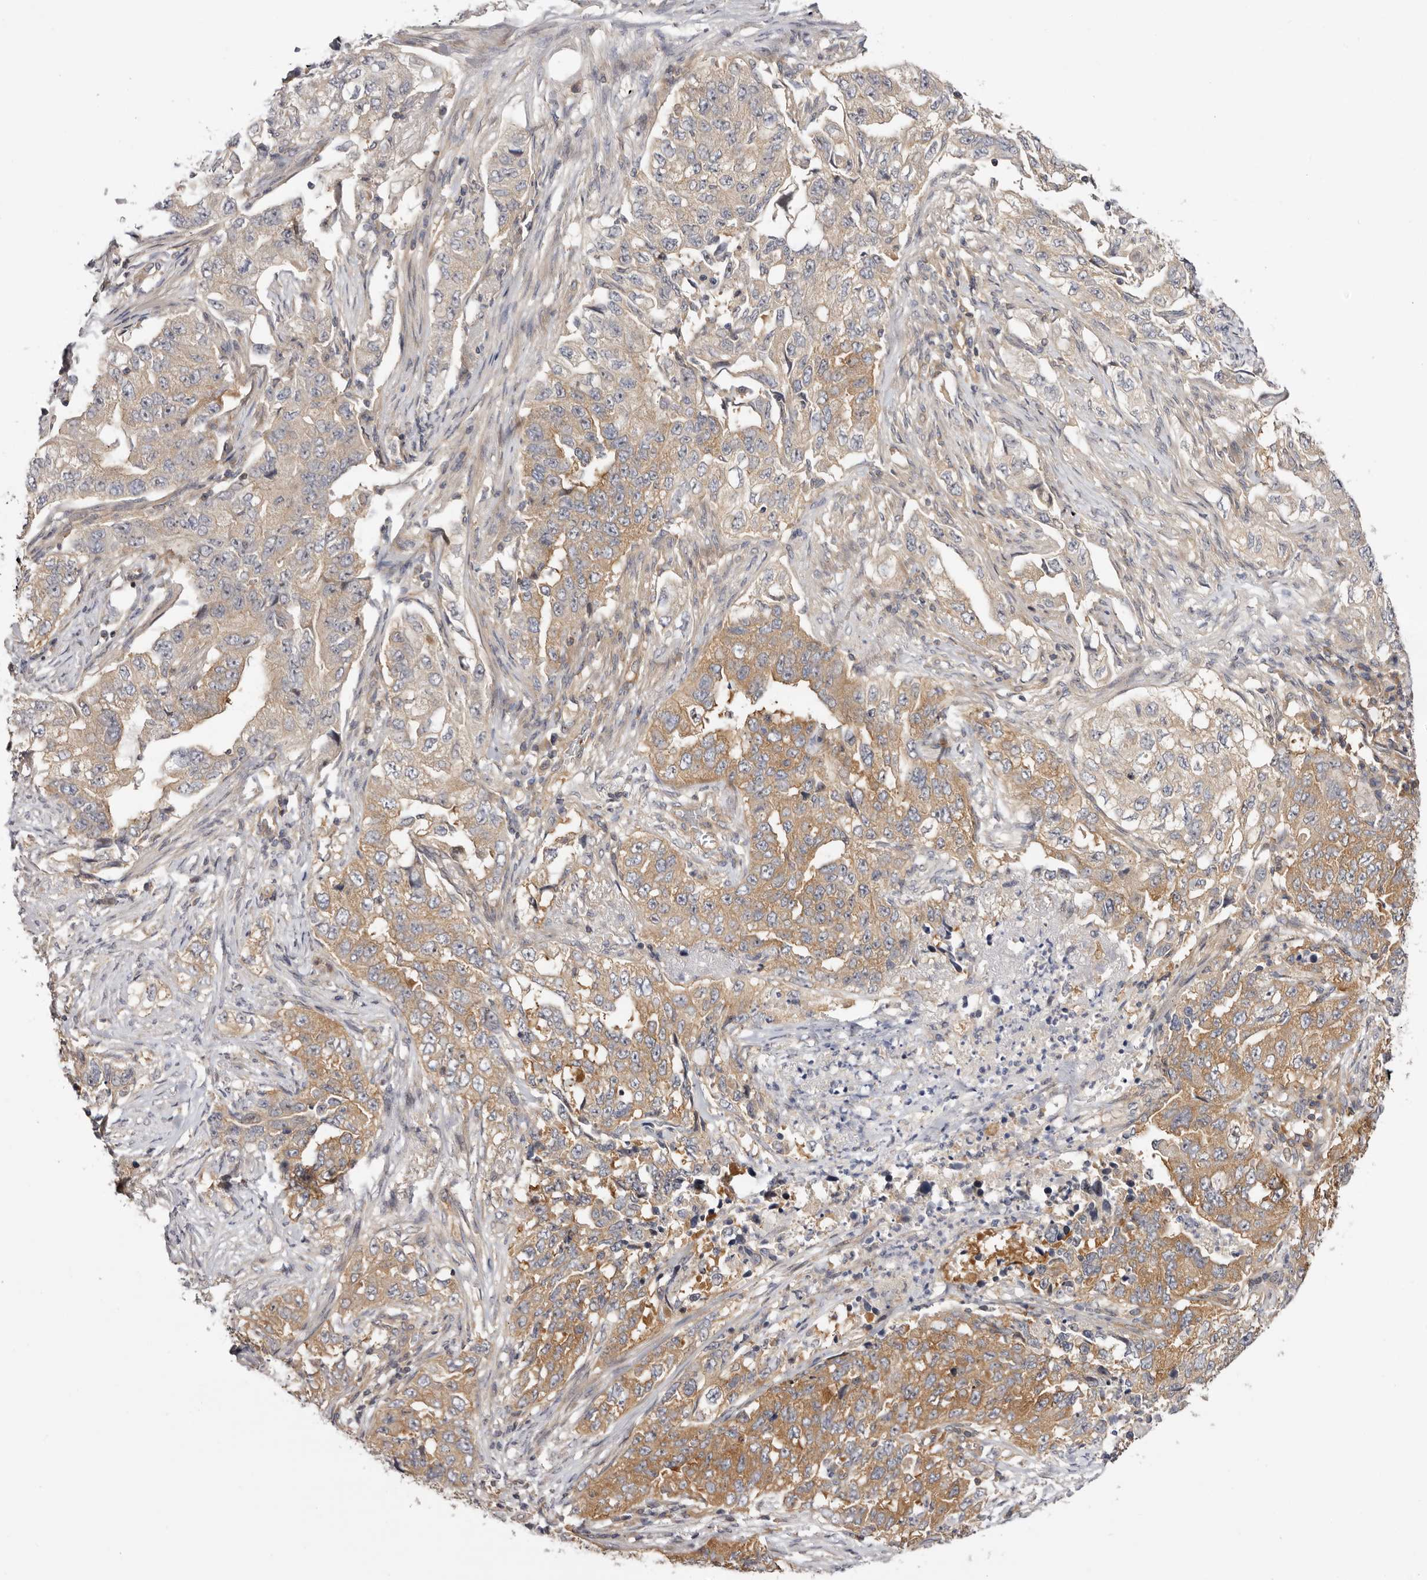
{"staining": {"intensity": "moderate", "quantity": ">75%", "location": "cytoplasmic/membranous,nuclear"}, "tissue": "lung cancer", "cell_type": "Tumor cells", "image_type": "cancer", "snomed": [{"axis": "morphology", "description": "Adenocarcinoma, NOS"}, {"axis": "topography", "description": "Lung"}], "caption": "Adenocarcinoma (lung) stained with DAB (3,3'-diaminobenzidine) immunohistochemistry (IHC) exhibits medium levels of moderate cytoplasmic/membranous and nuclear staining in approximately >75% of tumor cells.", "gene": "PANK4", "patient": {"sex": "female", "age": 51}}